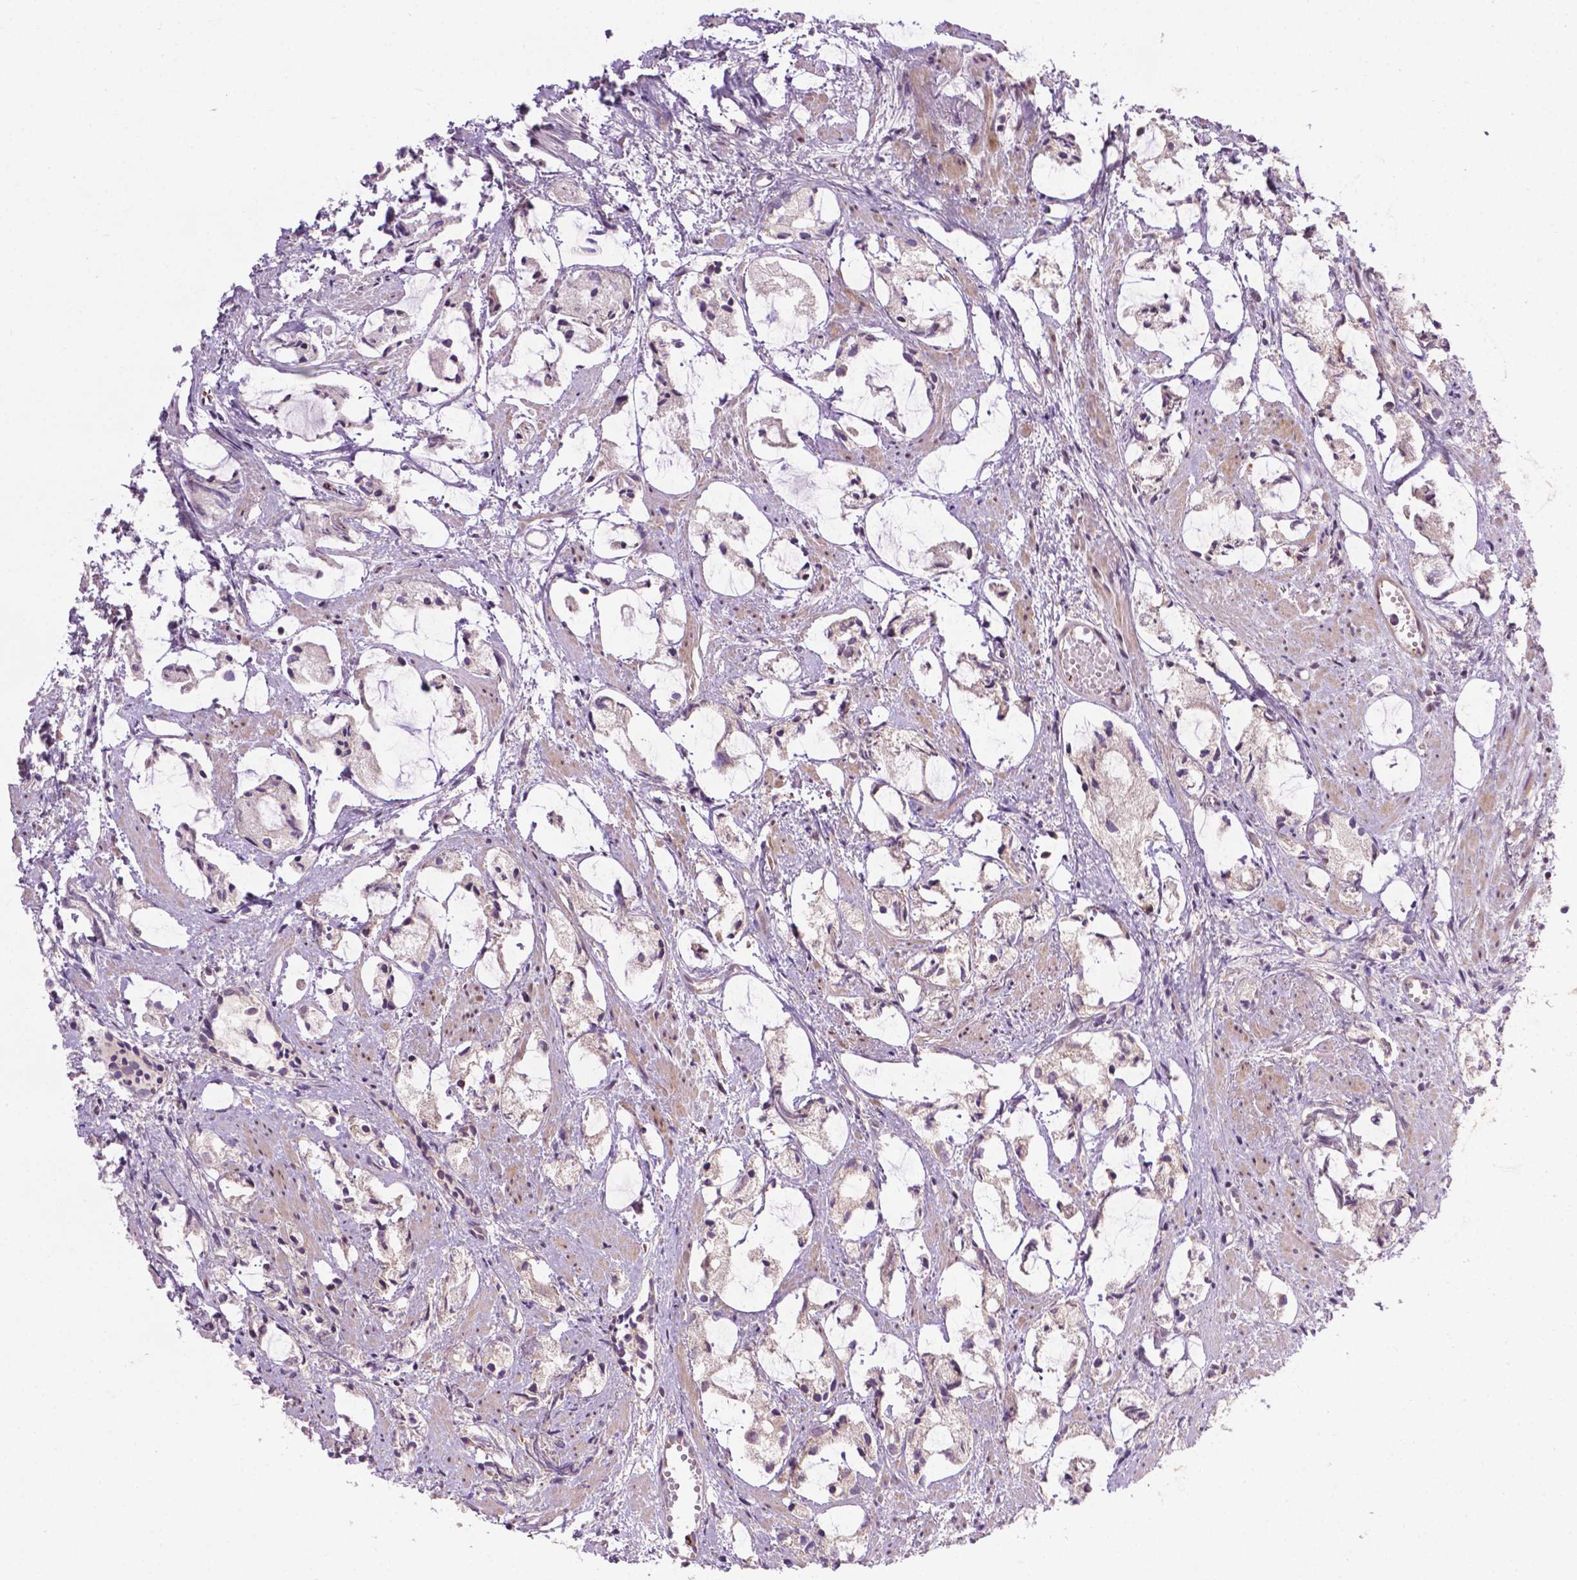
{"staining": {"intensity": "negative", "quantity": "none", "location": "none"}, "tissue": "prostate cancer", "cell_type": "Tumor cells", "image_type": "cancer", "snomed": [{"axis": "morphology", "description": "Adenocarcinoma, High grade"}, {"axis": "topography", "description": "Prostate"}], "caption": "Tumor cells show no significant protein positivity in prostate adenocarcinoma (high-grade). The staining was performed using DAB to visualize the protein expression in brown, while the nuclei were stained in blue with hematoxylin (Magnification: 20x).", "gene": "SPNS2", "patient": {"sex": "male", "age": 85}}